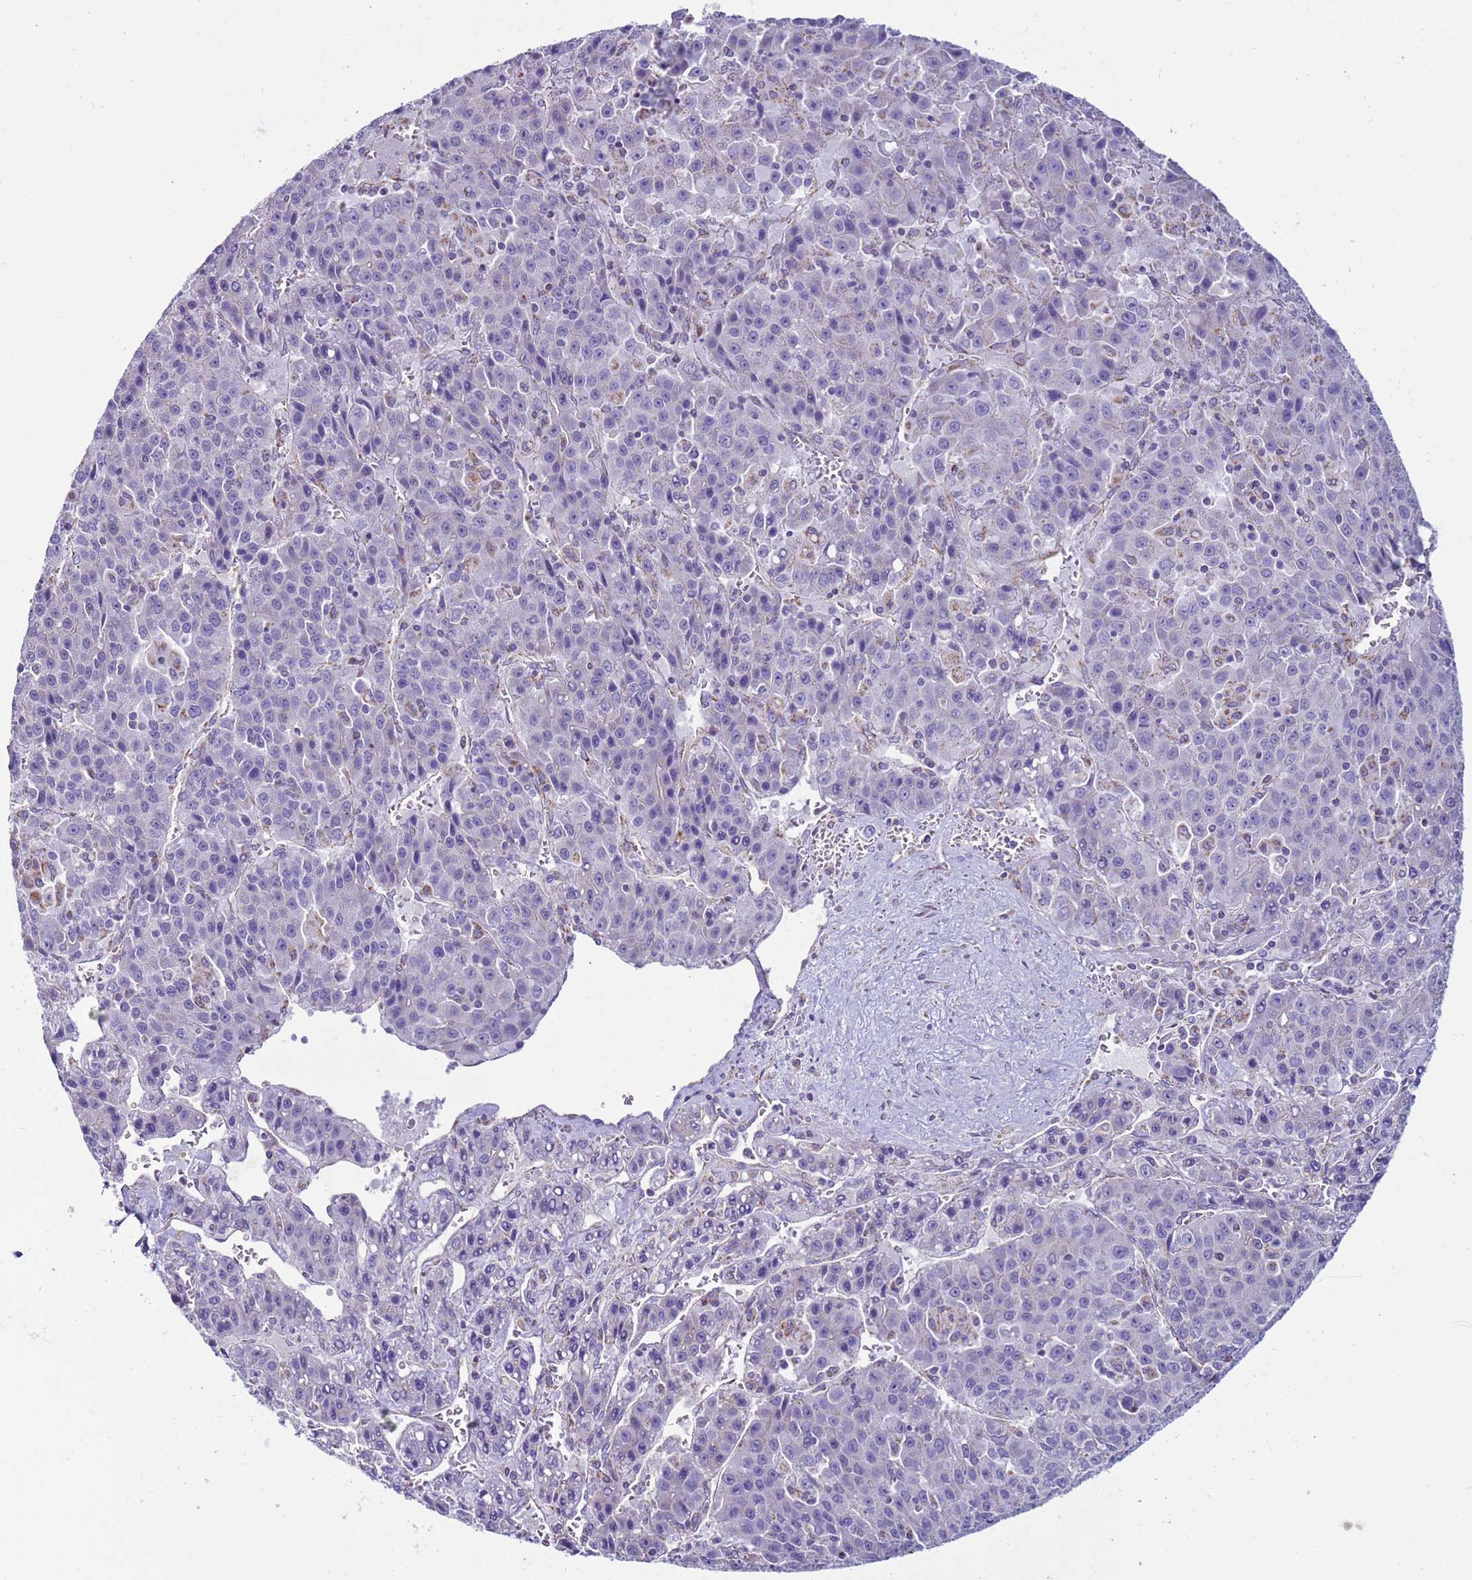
{"staining": {"intensity": "negative", "quantity": "none", "location": "none"}, "tissue": "liver cancer", "cell_type": "Tumor cells", "image_type": "cancer", "snomed": [{"axis": "morphology", "description": "Carcinoma, Hepatocellular, NOS"}, {"axis": "topography", "description": "Liver"}], "caption": "This is a histopathology image of IHC staining of liver cancer, which shows no positivity in tumor cells.", "gene": "NCALD", "patient": {"sex": "female", "age": 53}}